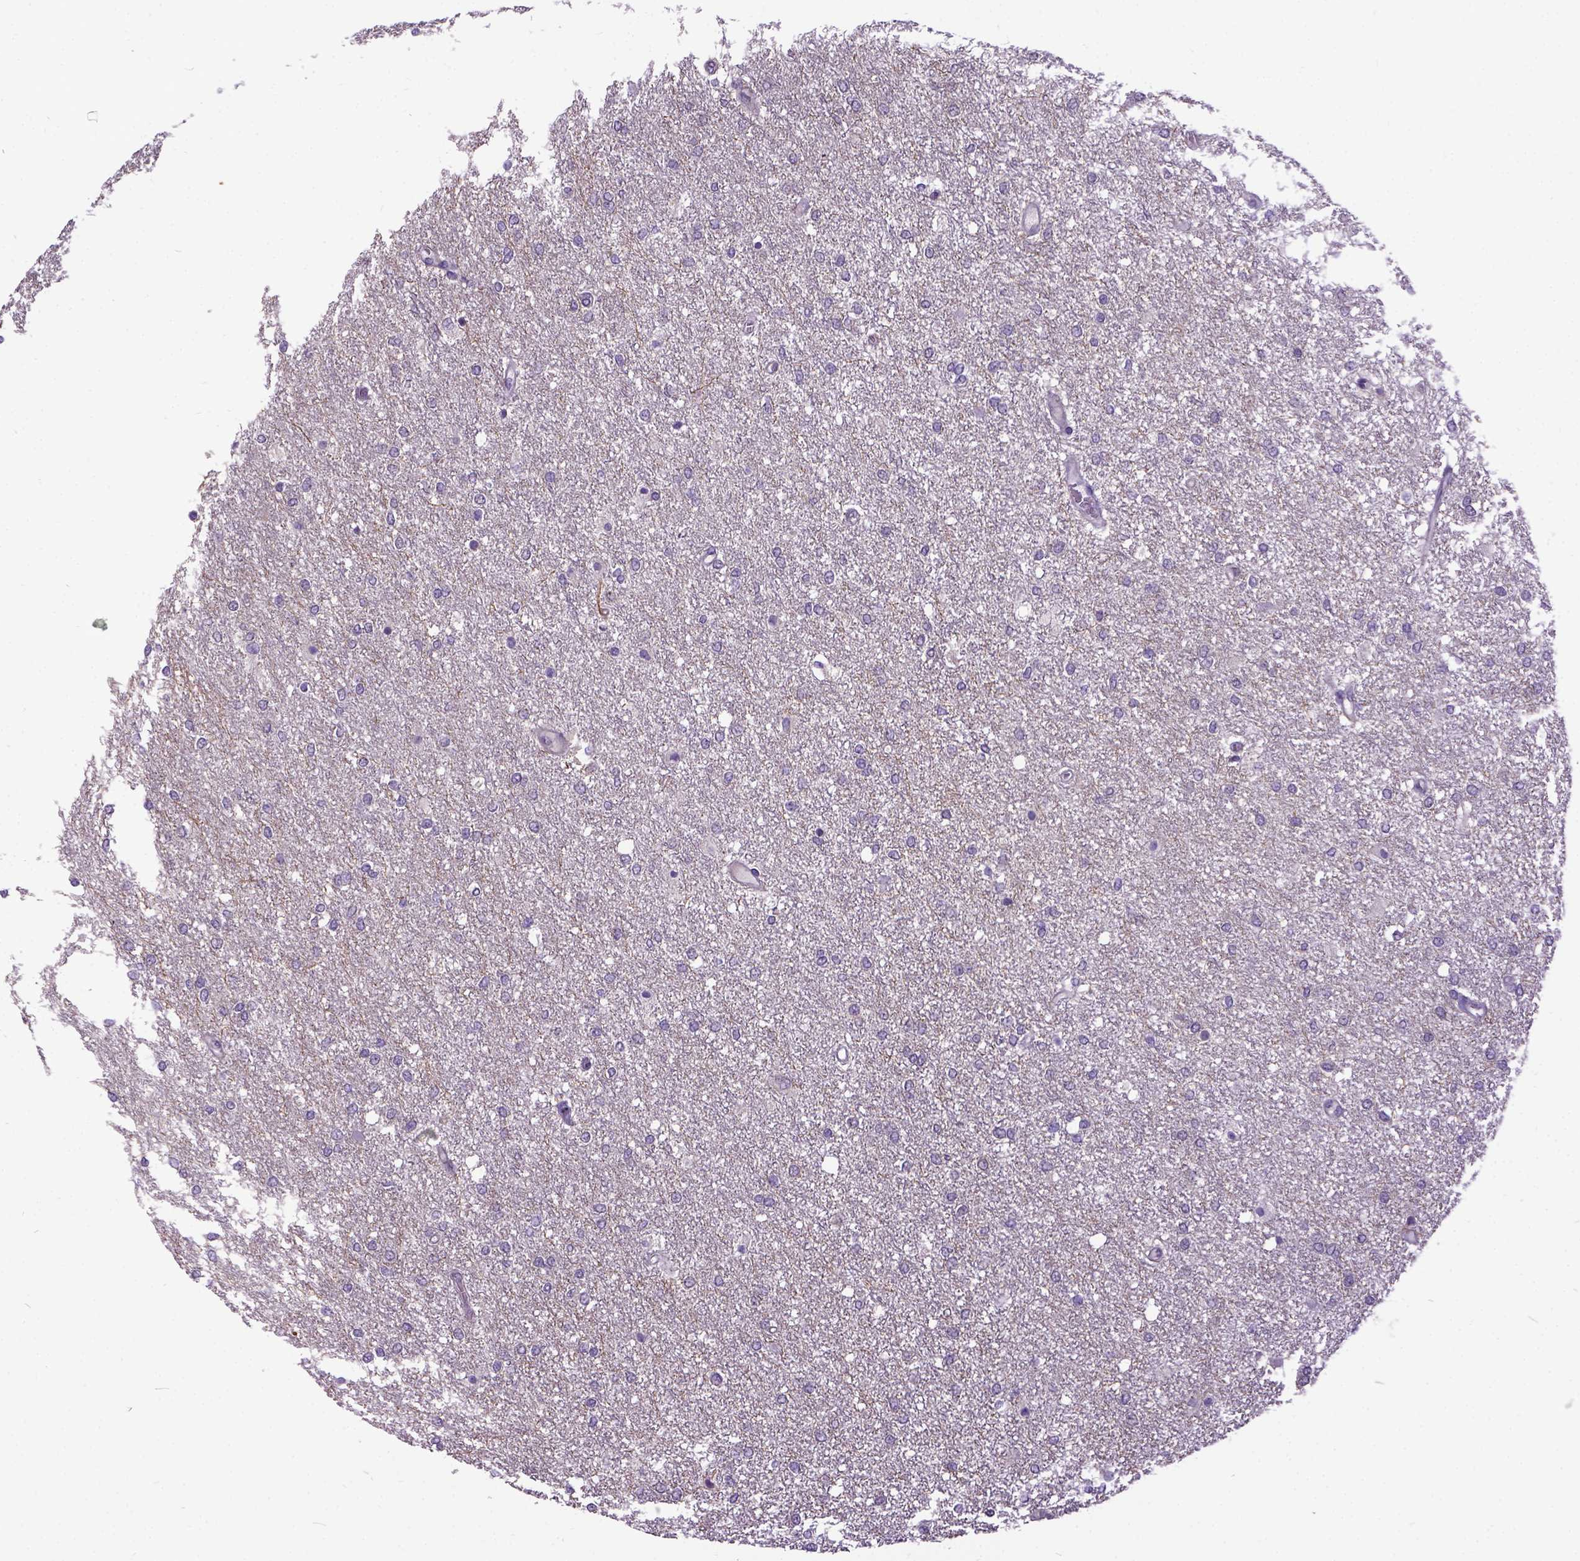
{"staining": {"intensity": "weak", "quantity": "<25%", "location": "cytoplasmic/membranous"}, "tissue": "glioma", "cell_type": "Tumor cells", "image_type": "cancer", "snomed": [{"axis": "morphology", "description": "Glioma, malignant, High grade"}, {"axis": "topography", "description": "Brain"}], "caption": "Immunohistochemical staining of human malignant glioma (high-grade) reveals no significant positivity in tumor cells.", "gene": "NEK5", "patient": {"sex": "female", "age": 61}}